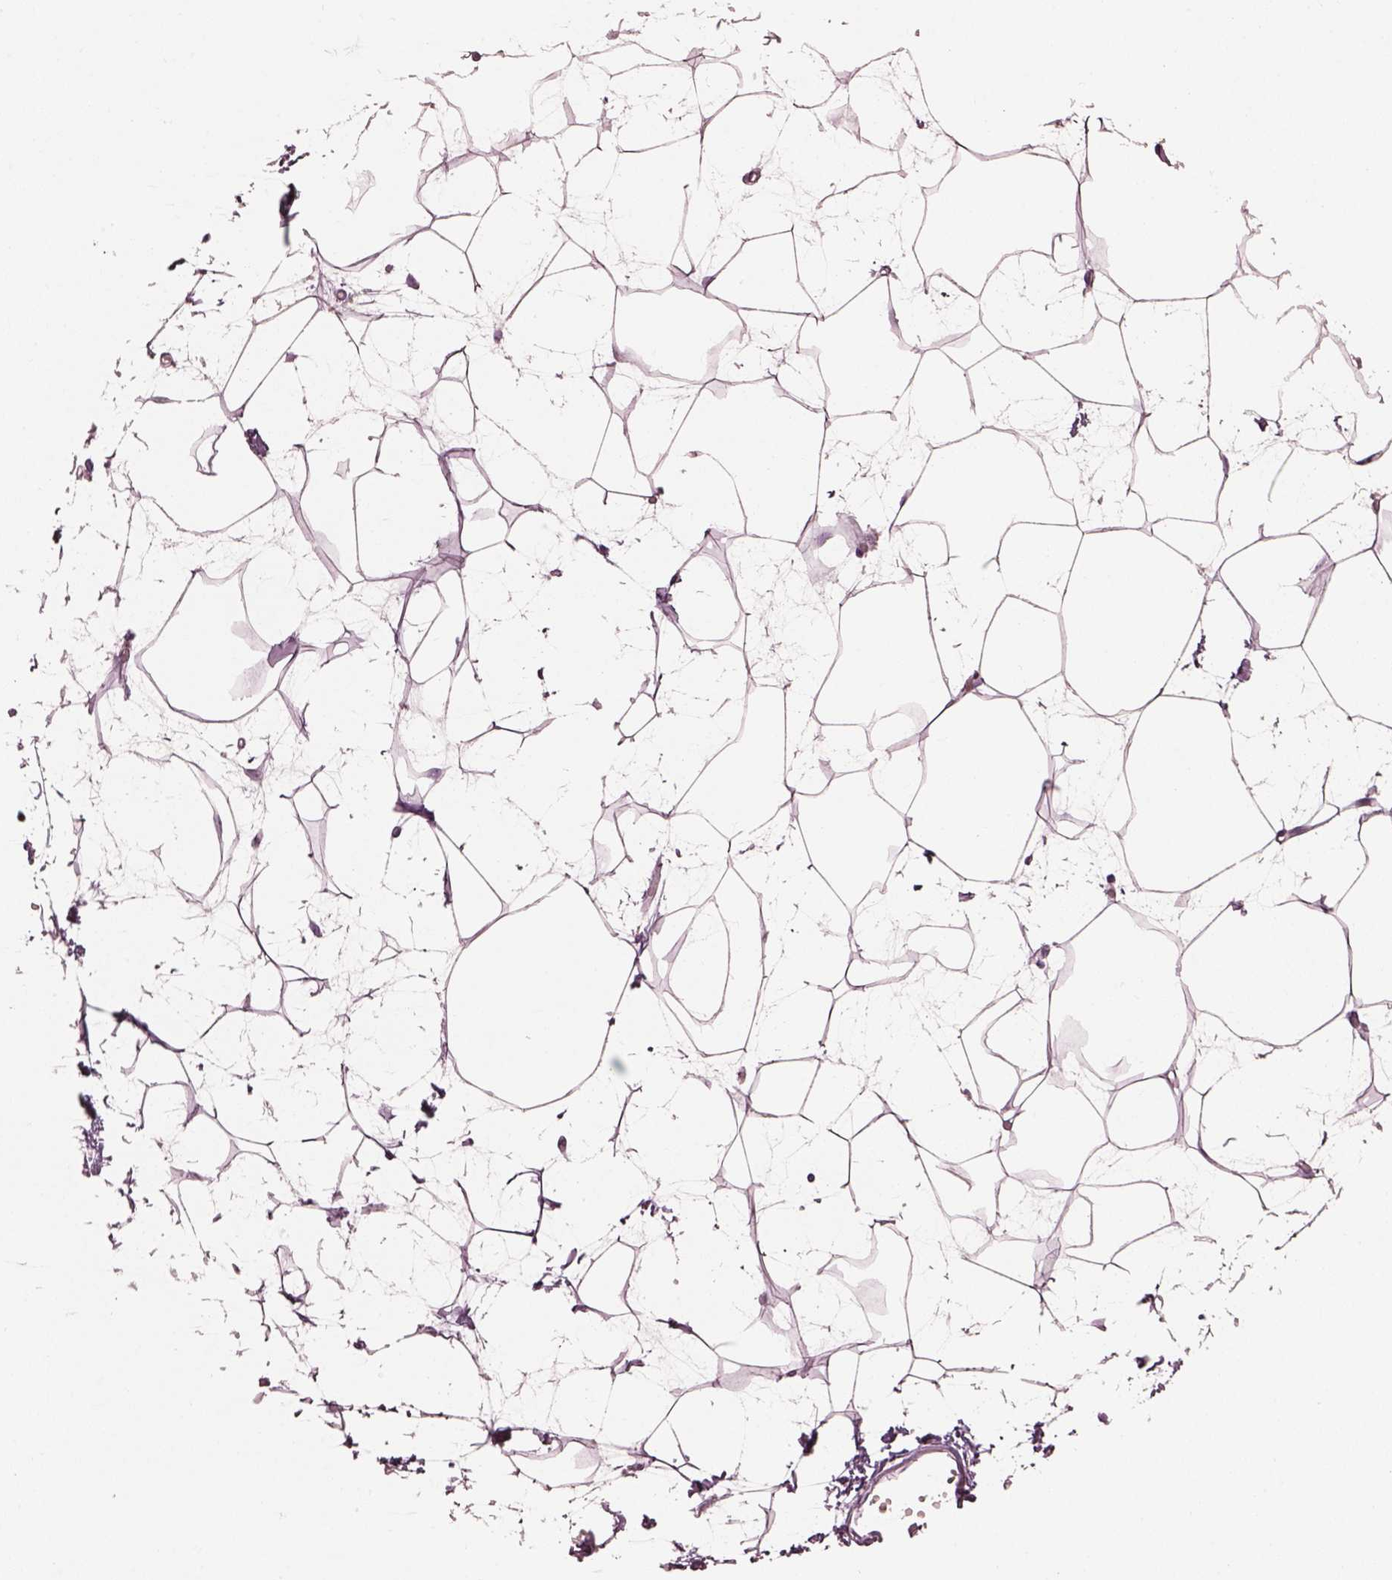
{"staining": {"intensity": "negative", "quantity": "none", "location": "none"}, "tissue": "breast", "cell_type": "Adipocytes", "image_type": "normal", "snomed": [{"axis": "morphology", "description": "Normal tissue, NOS"}, {"axis": "topography", "description": "Breast"}], "caption": "Immunohistochemical staining of benign breast shows no significant expression in adipocytes. (DAB immunohistochemistry (IHC), high magnification).", "gene": "ENSG00000289258", "patient": {"sex": "female", "age": 45}}